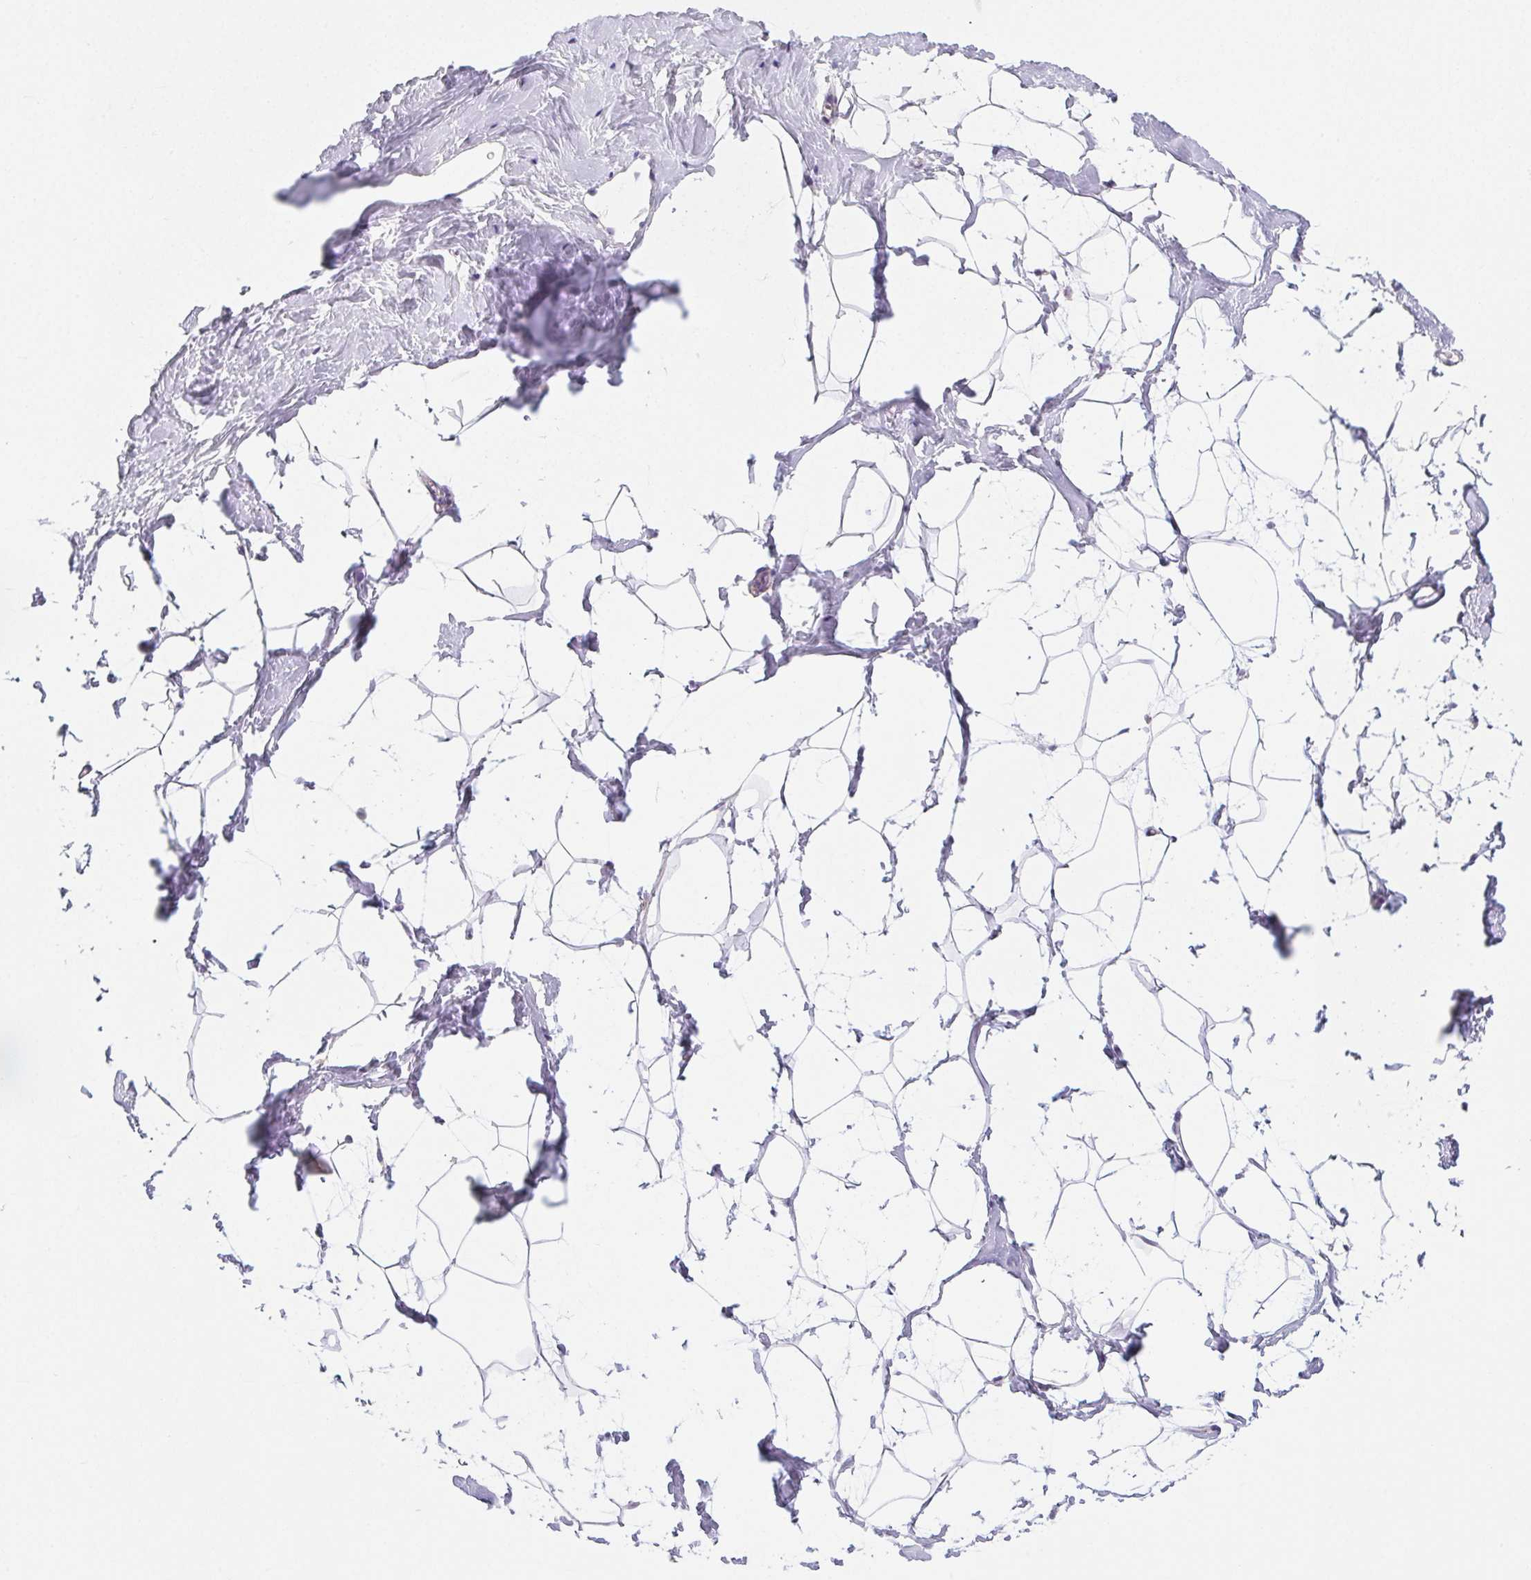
{"staining": {"intensity": "negative", "quantity": "none", "location": "none"}, "tissue": "breast", "cell_type": "Adipocytes", "image_type": "normal", "snomed": [{"axis": "morphology", "description": "Normal tissue, NOS"}, {"axis": "topography", "description": "Breast"}], "caption": "DAB (3,3'-diaminobenzidine) immunohistochemical staining of benign breast exhibits no significant staining in adipocytes. The staining was performed using DAB to visualize the protein expression in brown, while the nuclei were stained in blue with hematoxylin (Magnification: 20x).", "gene": "LIPA", "patient": {"sex": "female", "age": 32}}